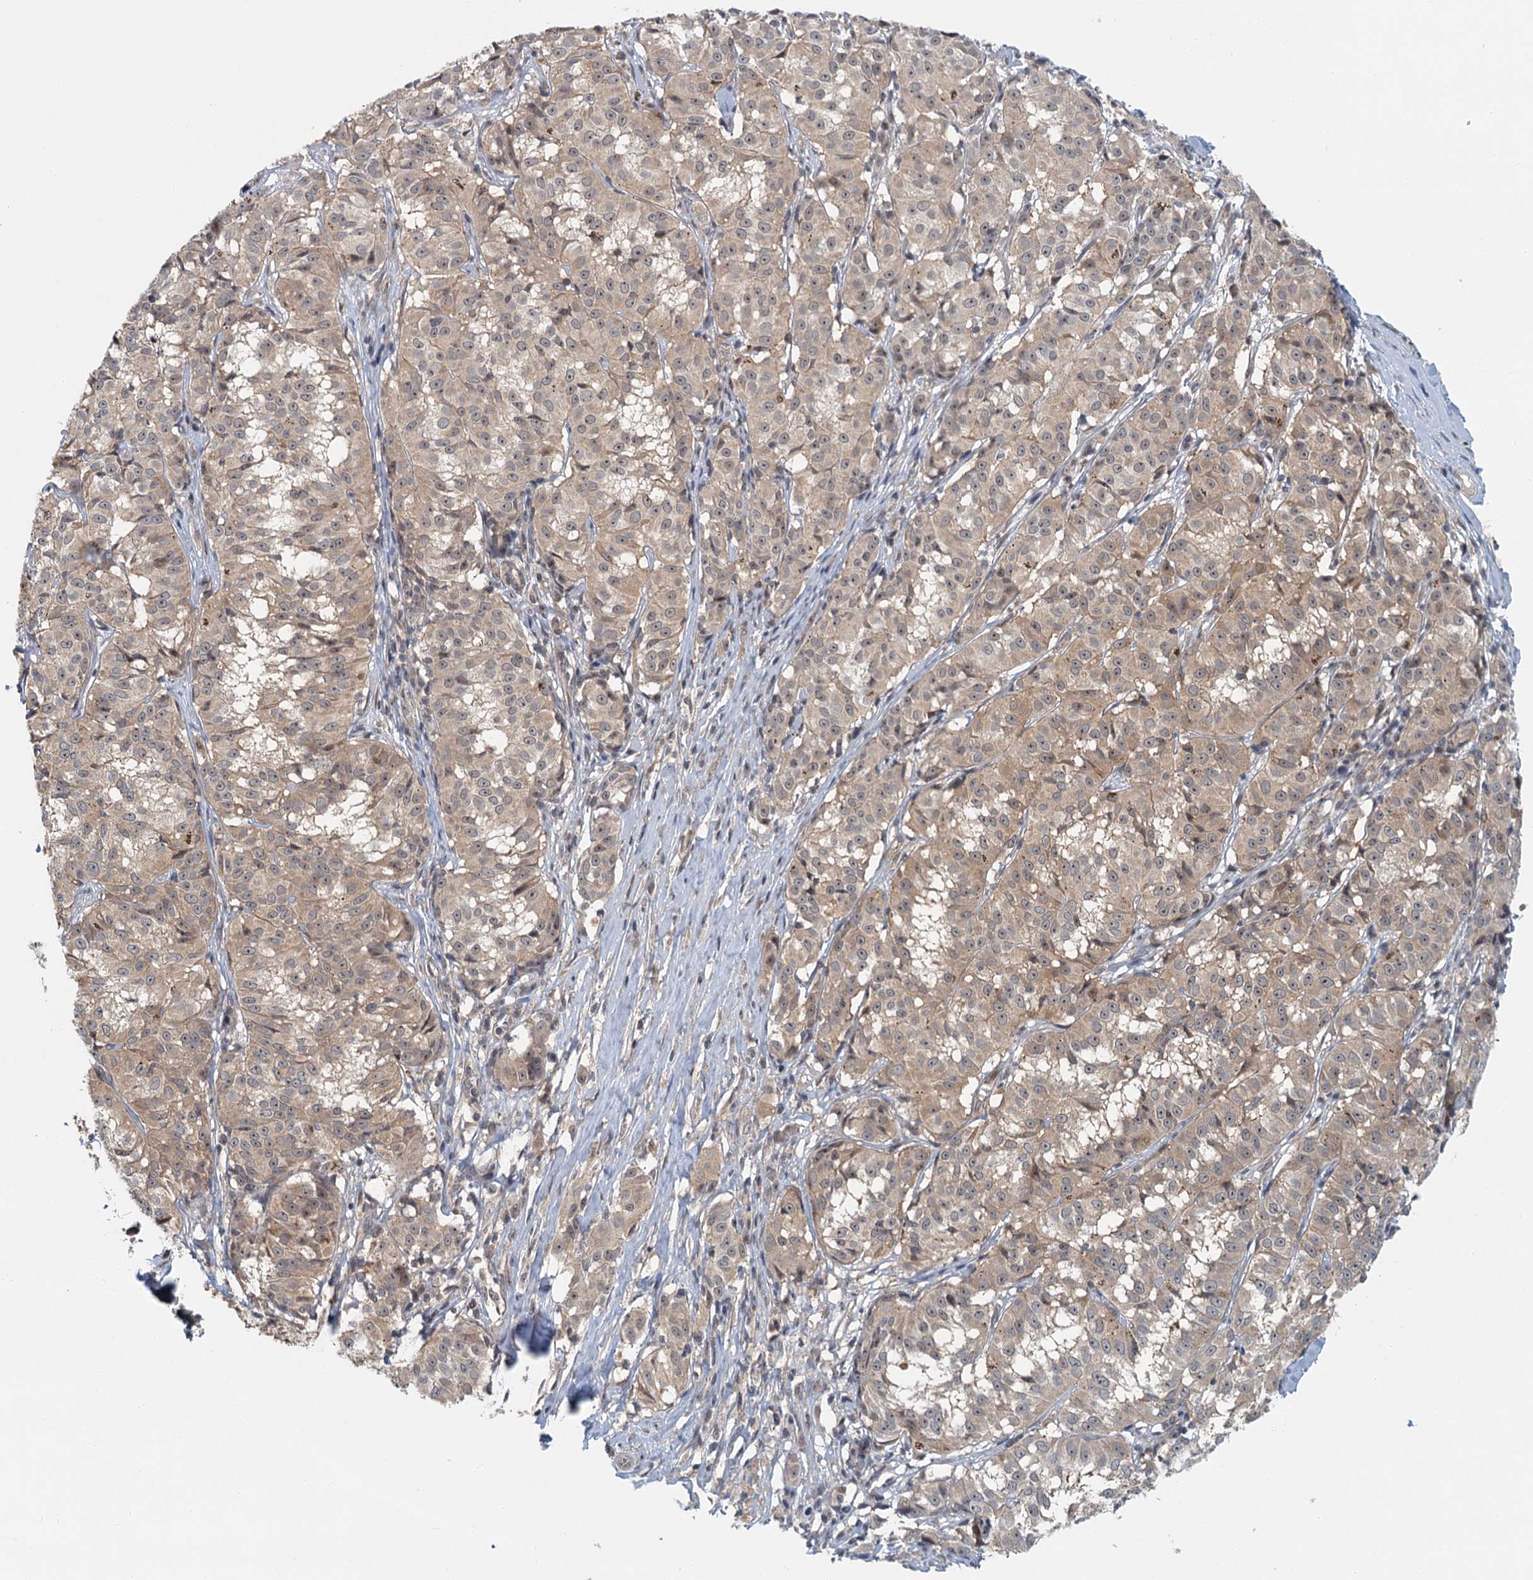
{"staining": {"intensity": "weak", "quantity": "25%-75%", "location": "cytoplasmic/membranous"}, "tissue": "melanoma", "cell_type": "Tumor cells", "image_type": "cancer", "snomed": [{"axis": "morphology", "description": "Malignant melanoma, NOS"}, {"axis": "topography", "description": "Skin"}], "caption": "Tumor cells display weak cytoplasmic/membranous positivity in approximately 25%-75% of cells in malignant melanoma. (DAB IHC, brown staining for protein, blue staining for nuclei).", "gene": "TAS2R42", "patient": {"sex": "female", "age": 72}}